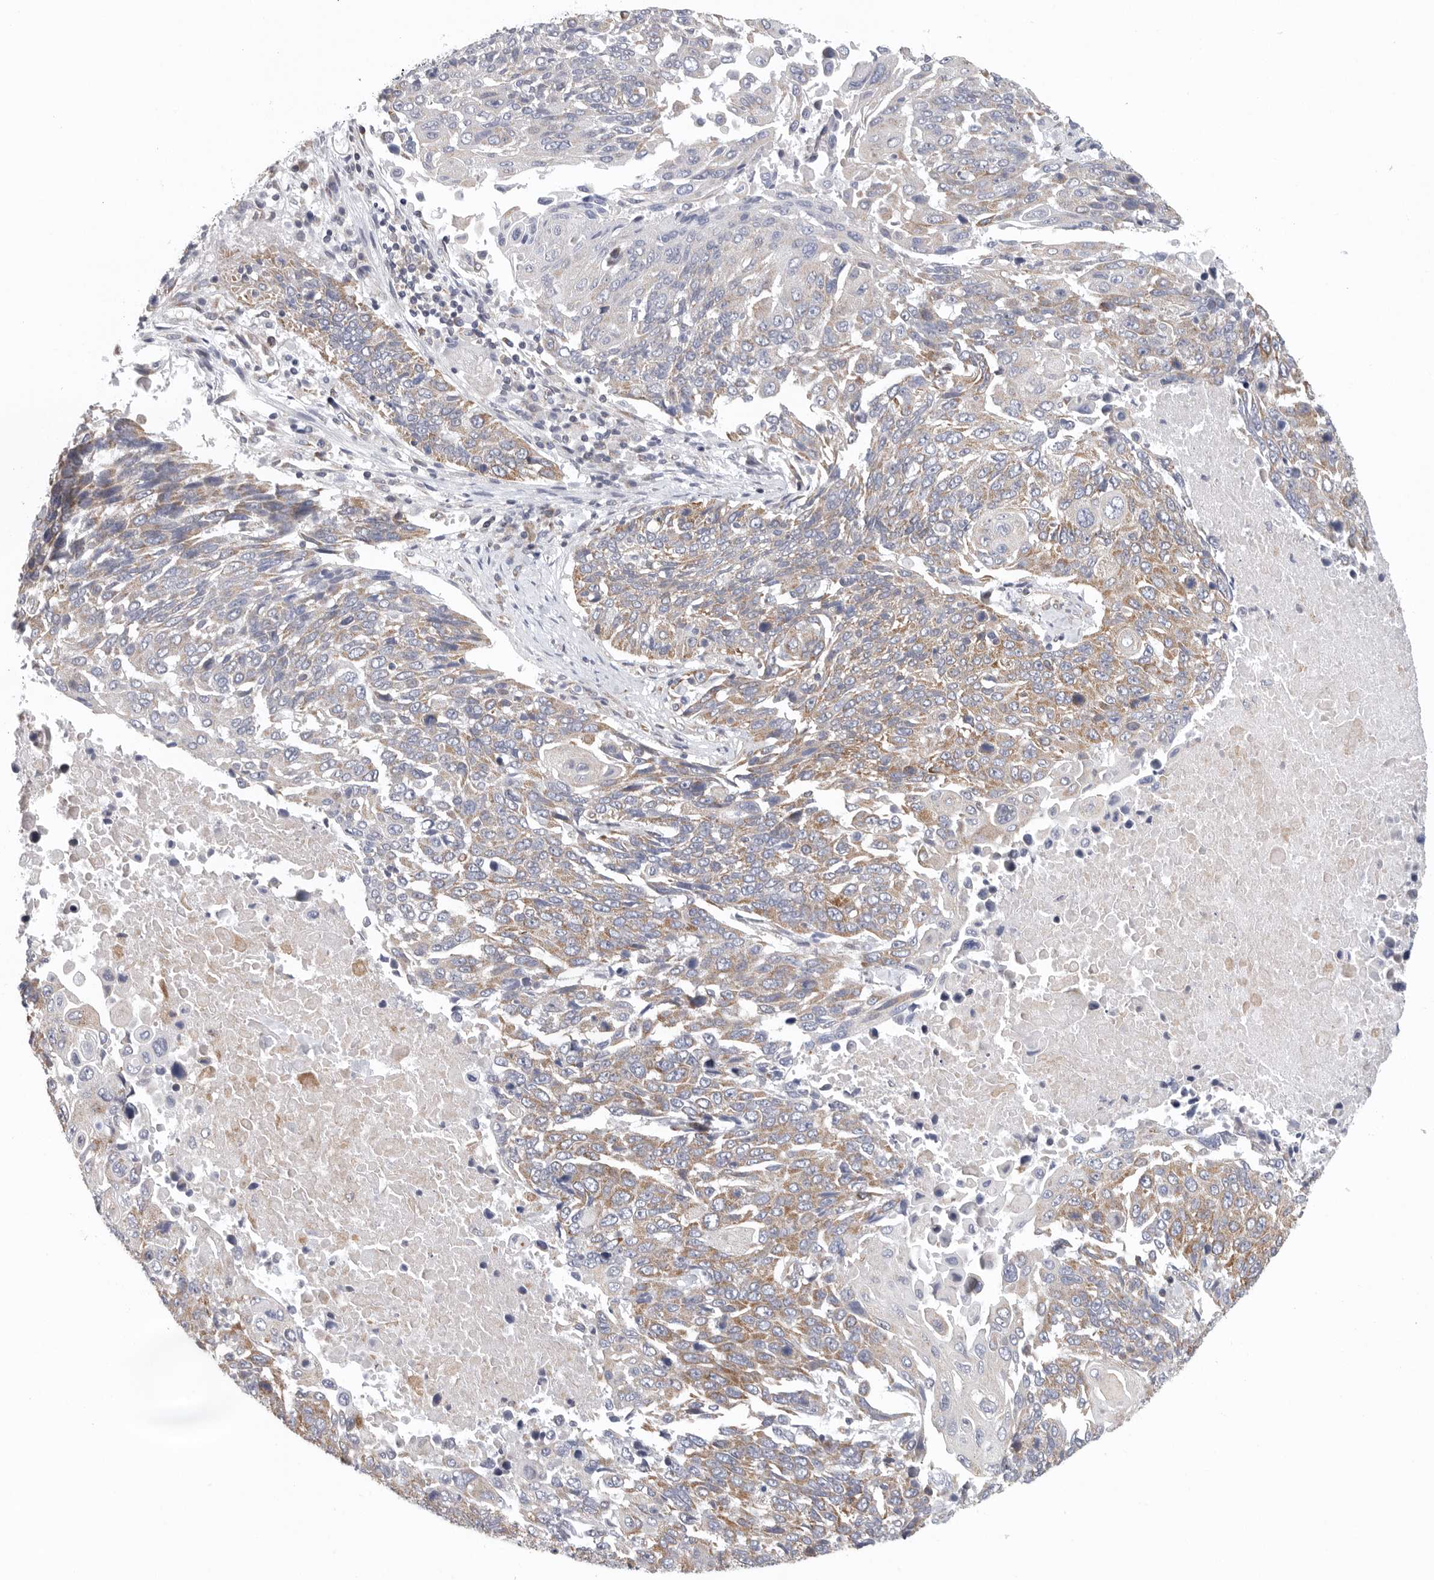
{"staining": {"intensity": "weak", "quantity": "25%-75%", "location": "cytoplasmic/membranous"}, "tissue": "lung cancer", "cell_type": "Tumor cells", "image_type": "cancer", "snomed": [{"axis": "morphology", "description": "Squamous cell carcinoma, NOS"}, {"axis": "topography", "description": "Lung"}], "caption": "Brown immunohistochemical staining in human lung cancer displays weak cytoplasmic/membranous positivity in about 25%-75% of tumor cells.", "gene": "FKBP8", "patient": {"sex": "male", "age": 66}}